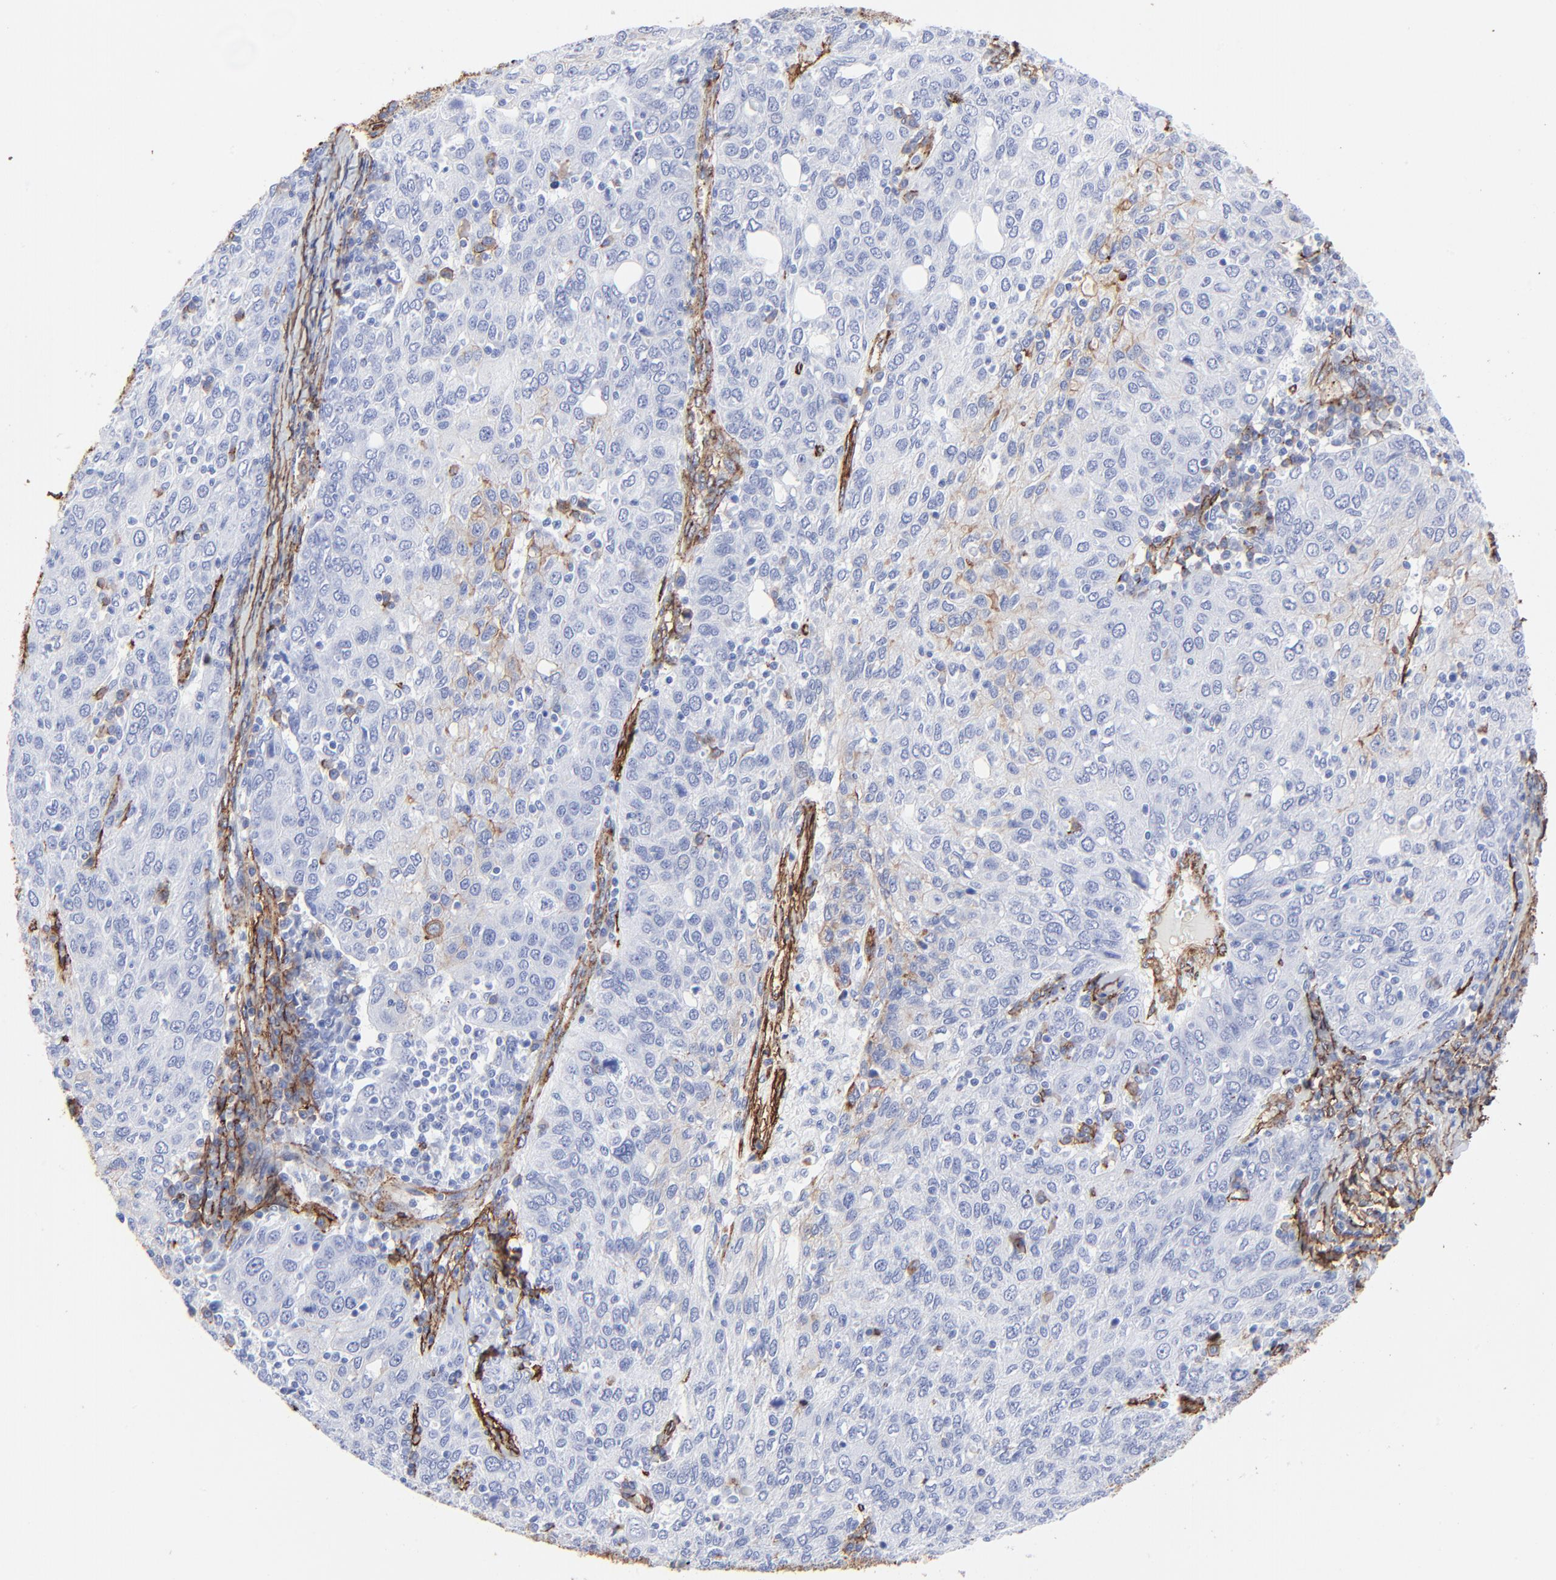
{"staining": {"intensity": "negative", "quantity": "none", "location": "none"}, "tissue": "ovarian cancer", "cell_type": "Tumor cells", "image_type": "cancer", "snomed": [{"axis": "morphology", "description": "Carcinoma, endometroid"}, {"axis": "topography", "description": "Ovary"}], "caption": "Ovarian endometroid carcinoma stained for a protein using IHC shows no expression tumor cells.", "gene": "CAV1", "patient": {"sex": "female", "age": 50}}